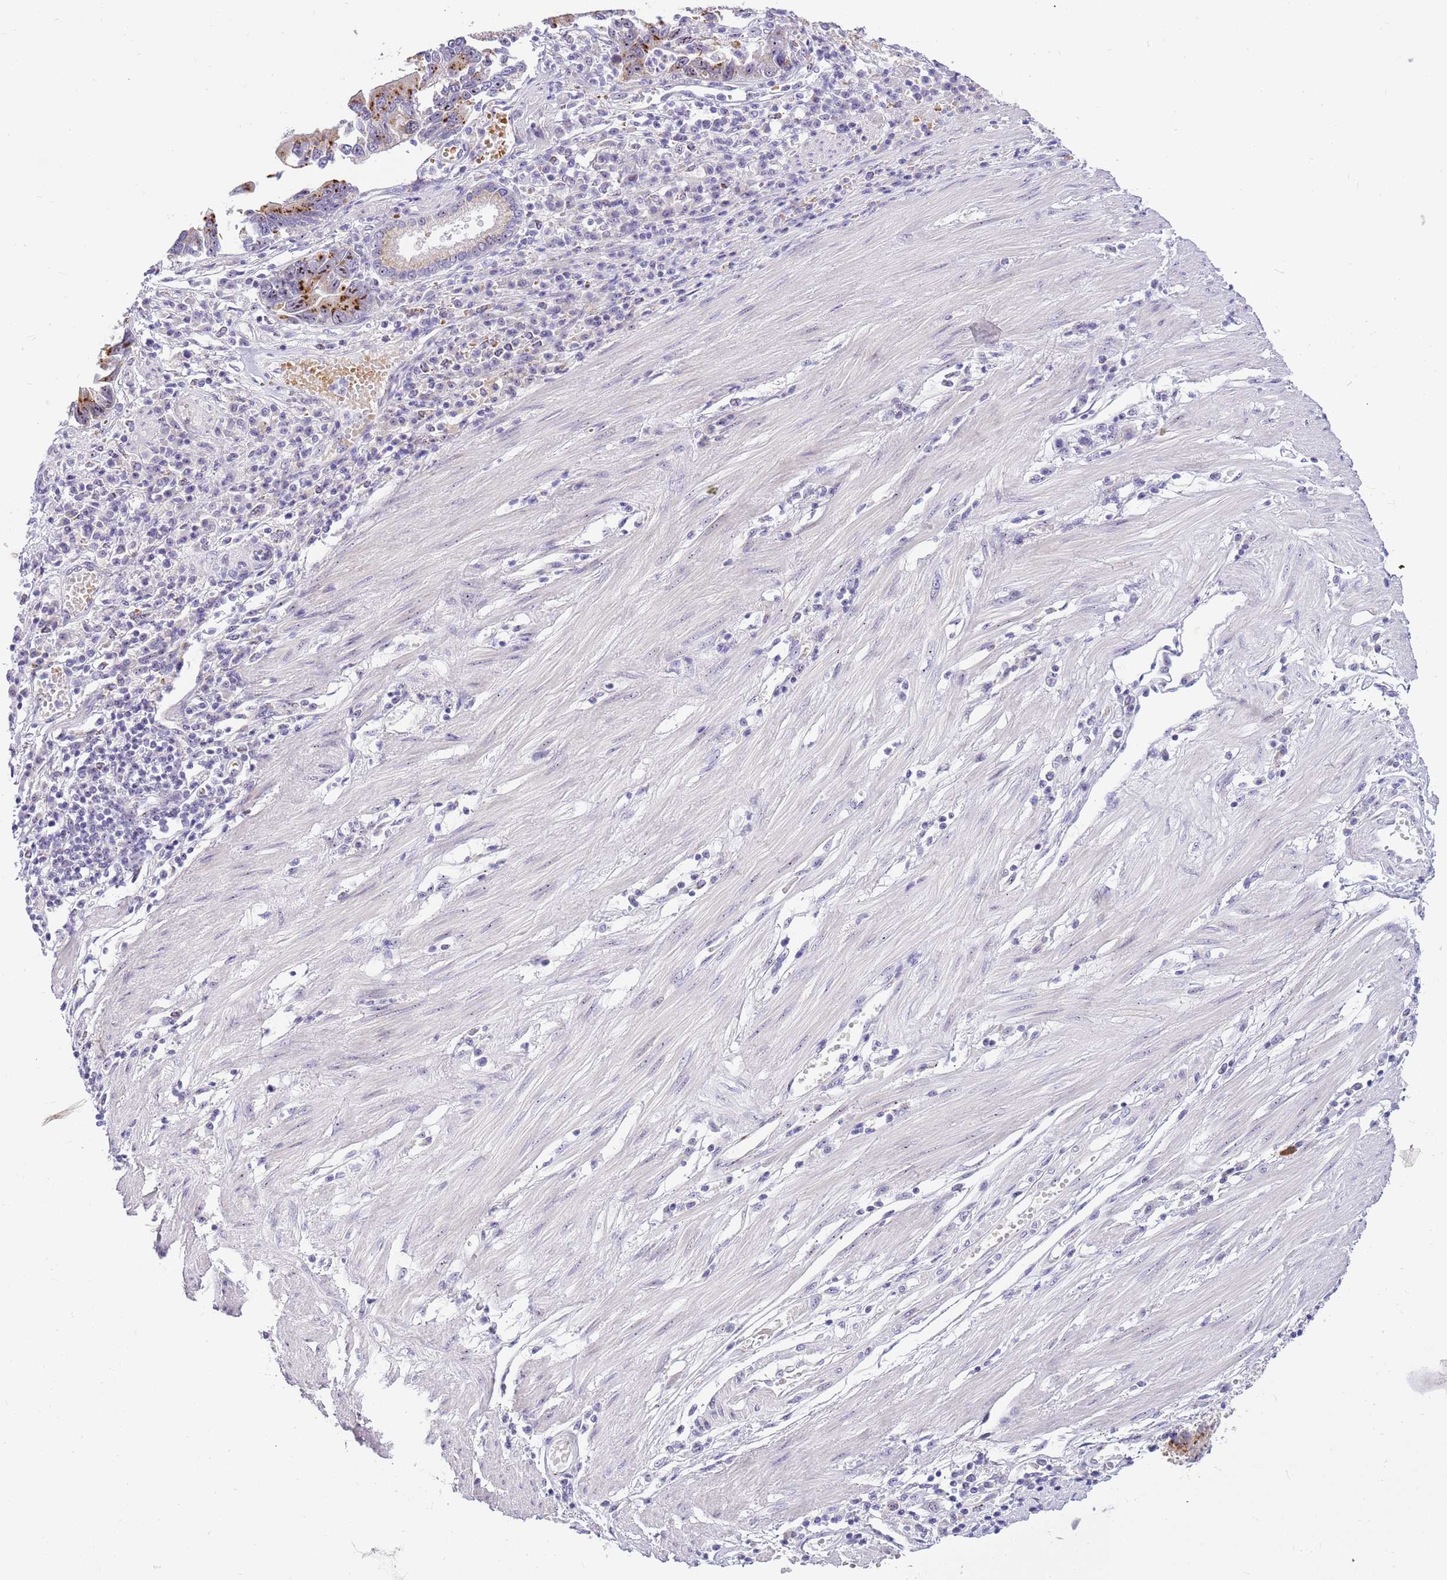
{"staining": {"intensity": "strong", "quantity": ">75%", "location": "cytoplasmic/membranous"}, "tissue": "stomach cancer", "cell_type": "Tumor cells", "image_type": "cancer", "snomed": [{"axis": "morphology", "description": "Adenocarcinoma, NOS"}, {"axis": "topography", "description": "Stomach"}], "caption": "Human stomach cancer stained with a protein marker shows strong staining in tumor cells.", "gene": "DNAJA3", "patient": {"sex": "male", "age": 59}}